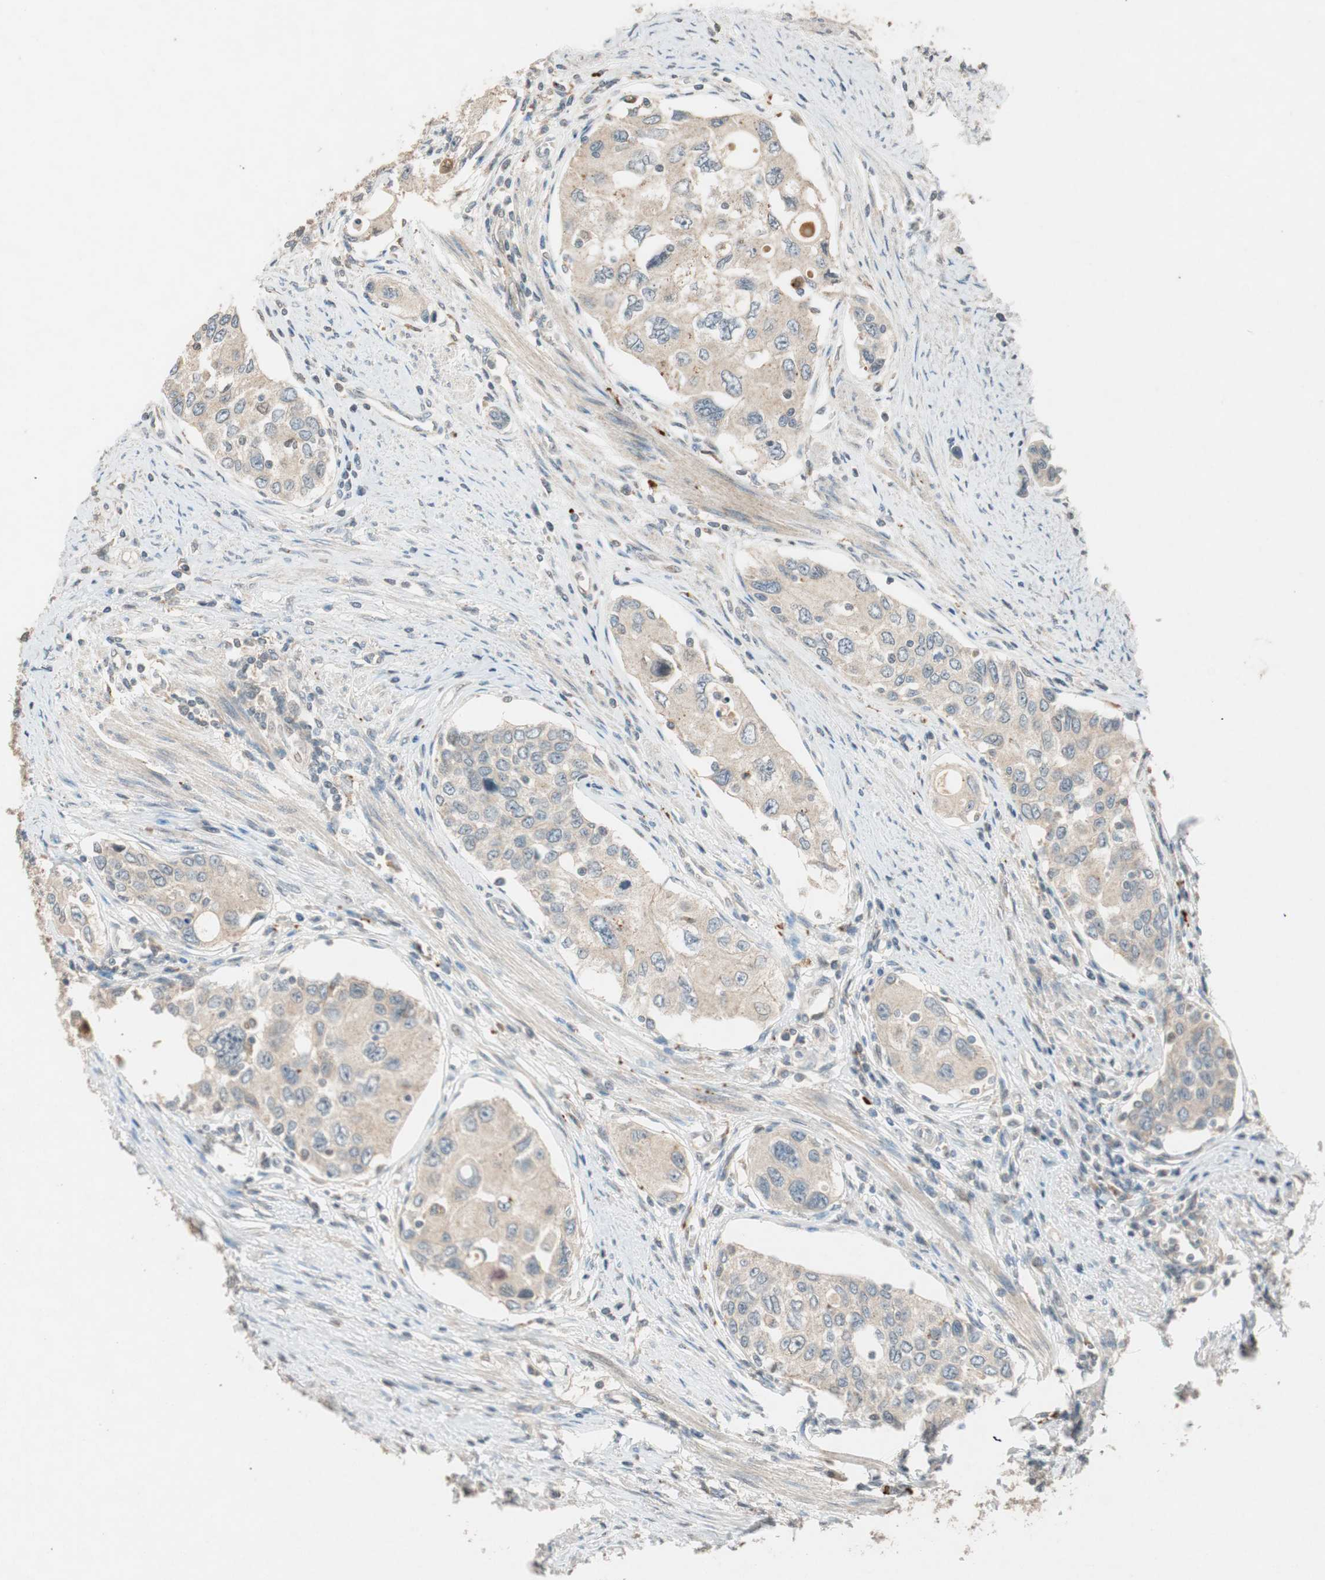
{"staining": {"intensity": "weak", "quantity": ">75%", "location": "cytoplasmic/membranous"}, "tissue": "urothelial cancer", "cell_type": "Tumor cells", "image_type": "cancer", "snomed": [{"axis": "morphology", "description": "Urothelial carcinoma, High grade"}, {"axis": "topography", "description": "Urinary bladder"}], "caption": "Immunohistochemistry (IHC) (DAB) staining of urothelial cancer displays weak cytoplasmic/membranous protein positivity in about >75% of tumor cells.", "gene": "GLB1", "patient": {"sex": "female", "age": 56}}